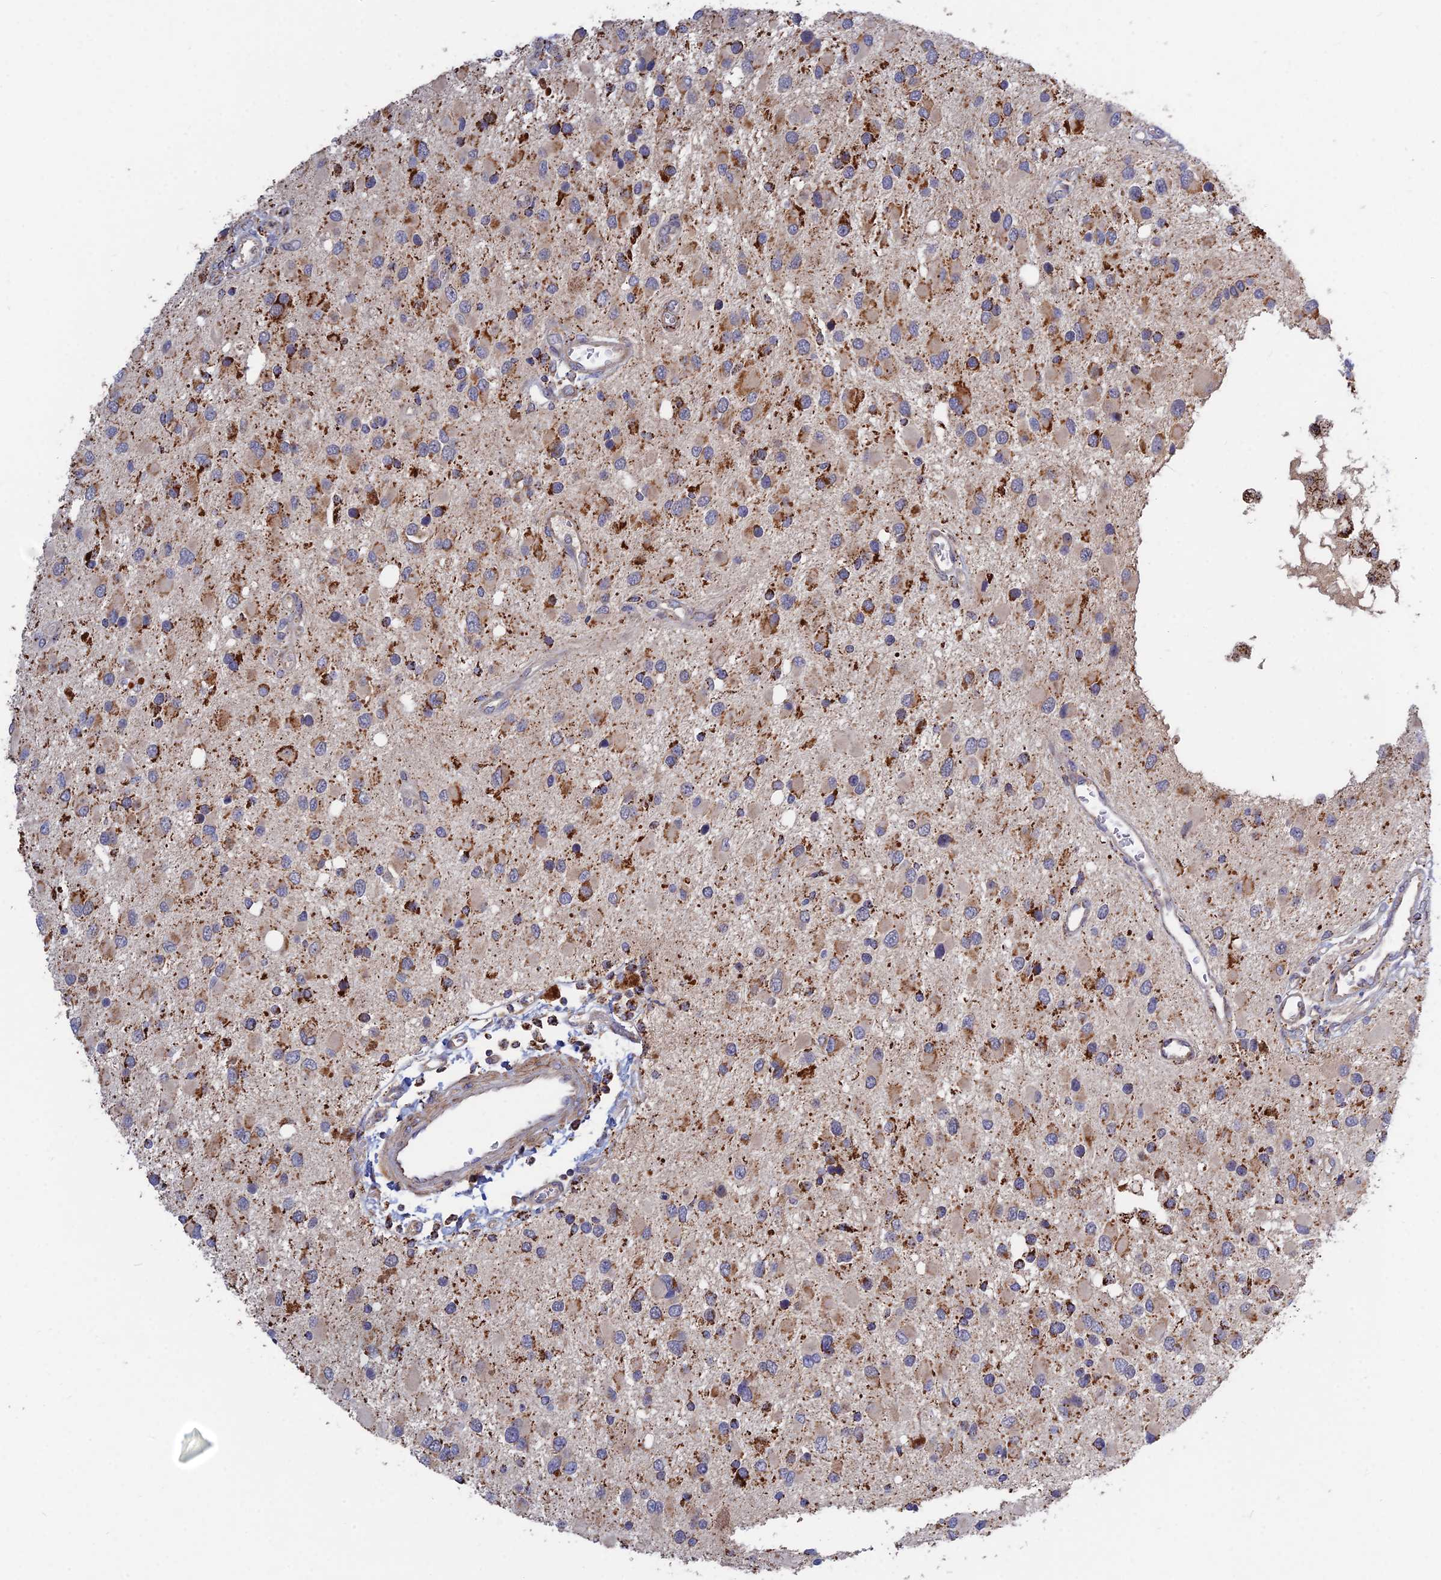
{"staining": {"intensity": "strong", "quantity": "25%-75%", "location": "cytoplasmic/membranous"}, "tissue": "glioma", "cell_type": "Tumor cells", "image_type": "cancer", "snomed": [{"axis": "morphology", "description": "Glioma, malignant, High grade"}, {"axis": "topography", "description": "Brain"}], "caption": "Glioma tissue displays strong cytoplasmic/membranous staining in approximately 25%-75% of tumor cells", "gene": "RIC8B", "patient": {"sex": "male", "age": 53}}